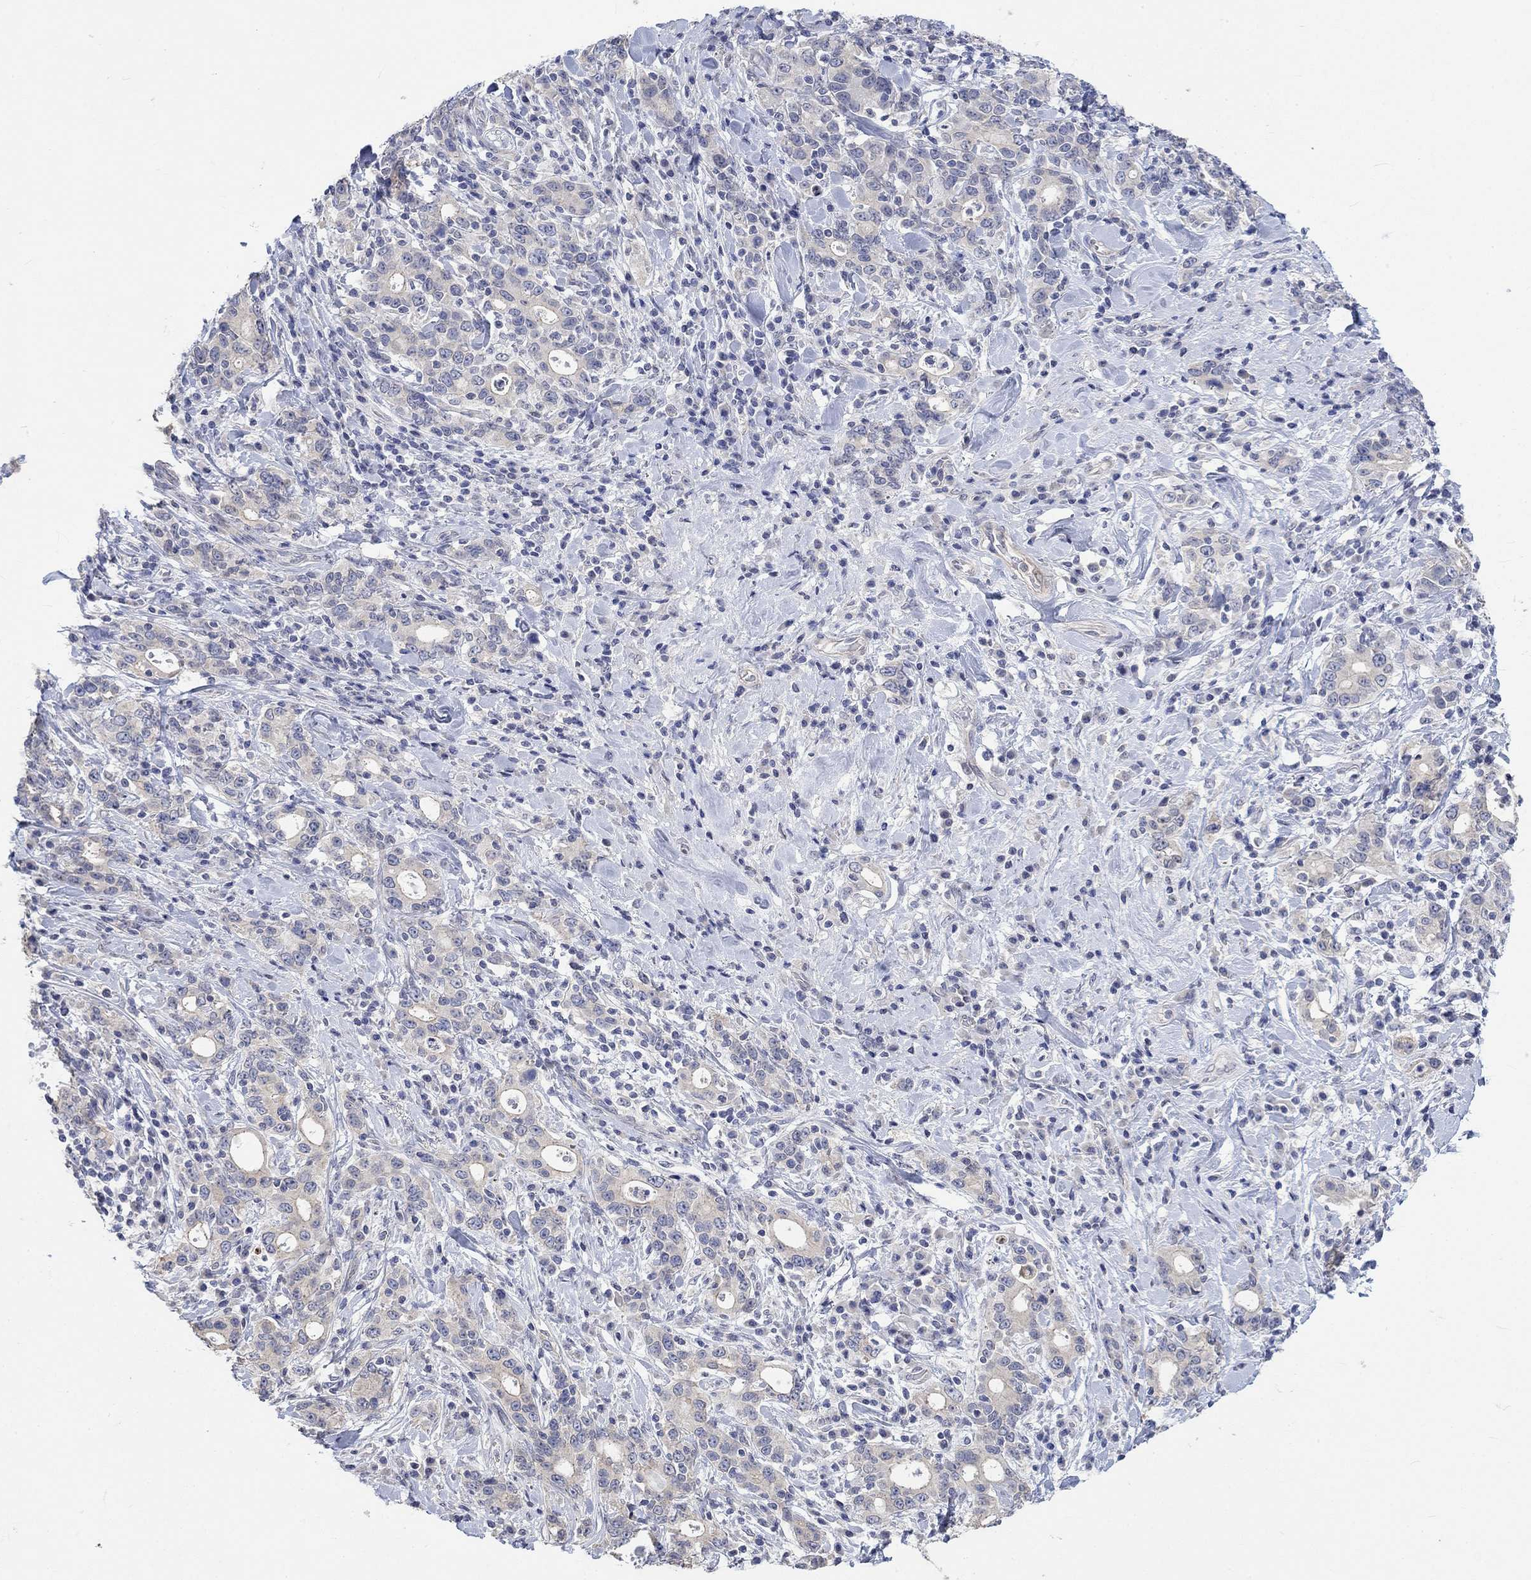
{"staining": {"intensity": "weak", "quantity": "25%-75%", "location": "cytoplasmic/membranous"}, "tissue": "stomach cancer", "cell_type": "Tumor cells", "image_type": "cancer", "snomed": [{"axis": "morphology", "description": "Adenocarcinoma, NOS"}, {"axis": "topography", "description": "Stomach"}], "caption": "Immunohistochemistry (IHC) histopathology image of neoplastic tissue: adenocarcinoma (stomach) stained using immunohistochemistry demonstrates low levels of weak protein expression localized specifically in the cytoplasmic/membranous of tumor cells, appearing as a cytoplasmic/membranous brown color.", "gene": "AGRP", "patient": {"sex": "male", "age": 79}}